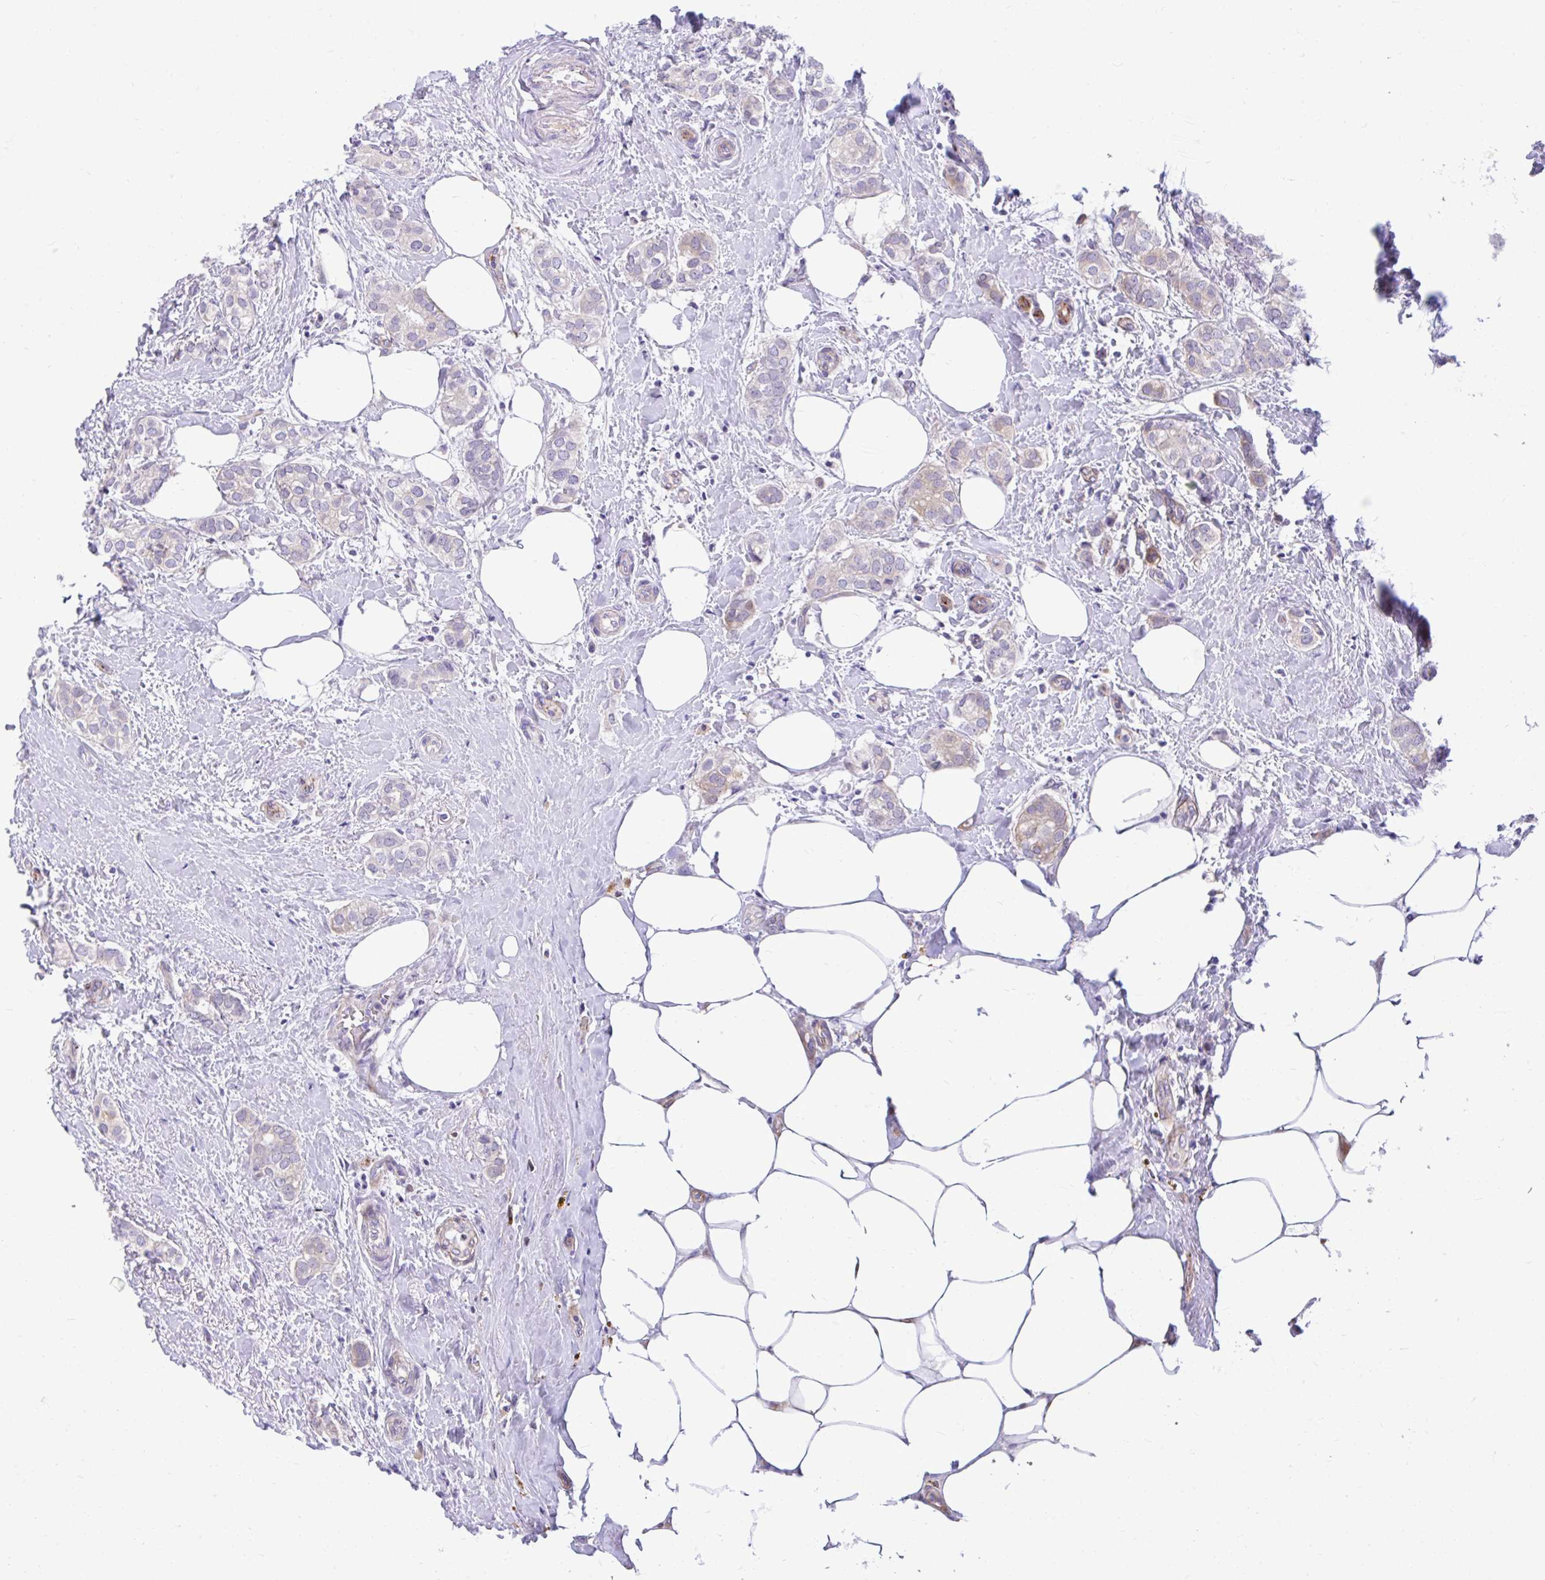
{"staining": {"intensity": "weak", "quantity": "<25%", "location": "cytoplasmic/membranous"}, "tissue": "breast cancer", "cell_type": "Tumor cells", "image_type": "cancer", "snomed": [{"axis": "morphology", "description": "Duct carcinoma"}, {"axis": "topography", "description": "Breast"}], "caption": "Immunohistochemical staining of human breast cancer (invasive ductal carcinoma) shows no significant expression in tumor cells.", "gene": "ESPNL", "patient": {"sex": "female", "age": 73}}